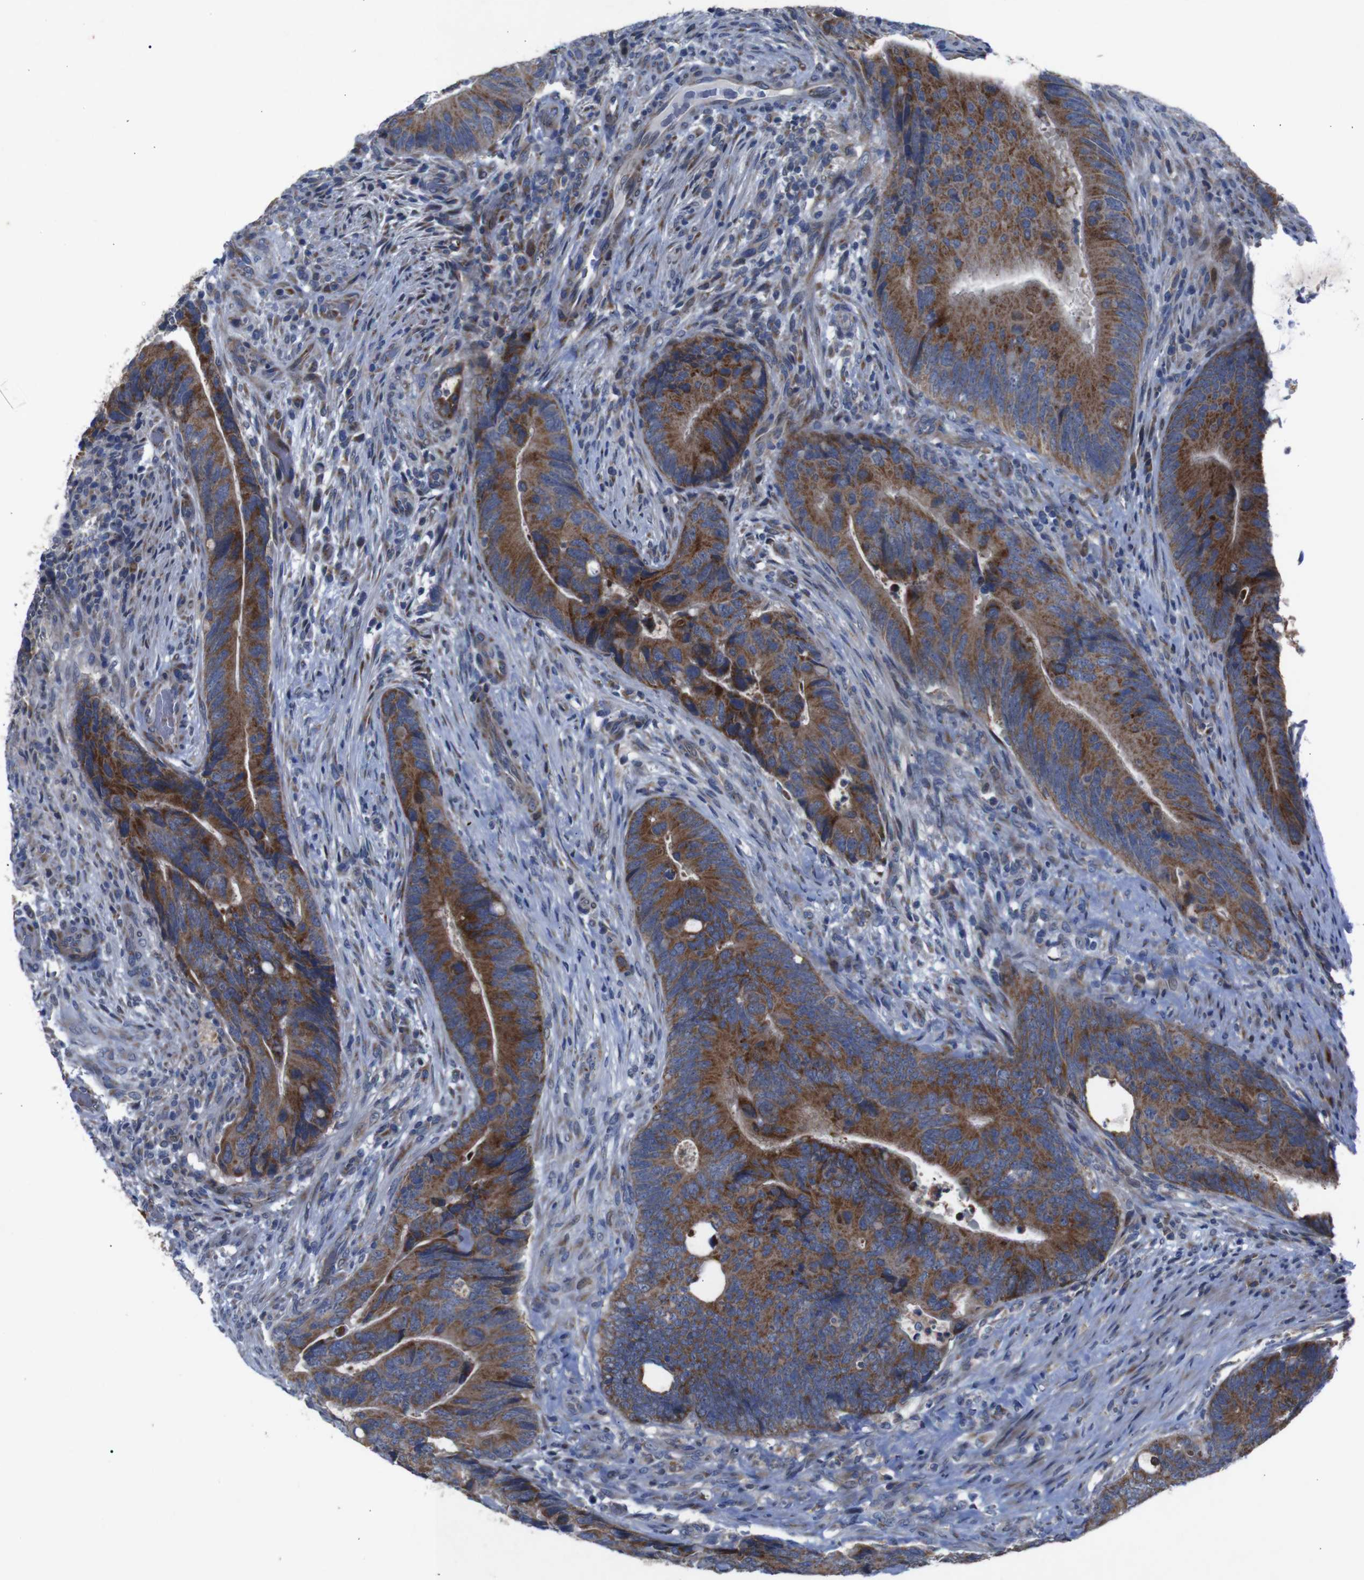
{"staining": {"intensity": "strong", "quantity": "25%-75%", "location": "cytoplasmic/membranous"}, "tissue": "colorectal cancer", "cell_type": "Tumor cells", "image_type": "cancer", "snomed": [{"axis": "morphology", "description": "Normal tissue, NOS"}, {"axis": "morphology", "description": "Adenocarcinoma, NOS"}, {"axis": "topography", "description": "Colon"}], "caption": "Approximately 25%-75% of tumor cells in human colorectal cancer display strong cytoplasmic/membranous protein expression as visualized by brown immunohistochemical staining.", "gene": "CHST10", "patient": {"sex": "male", "age": 56}}